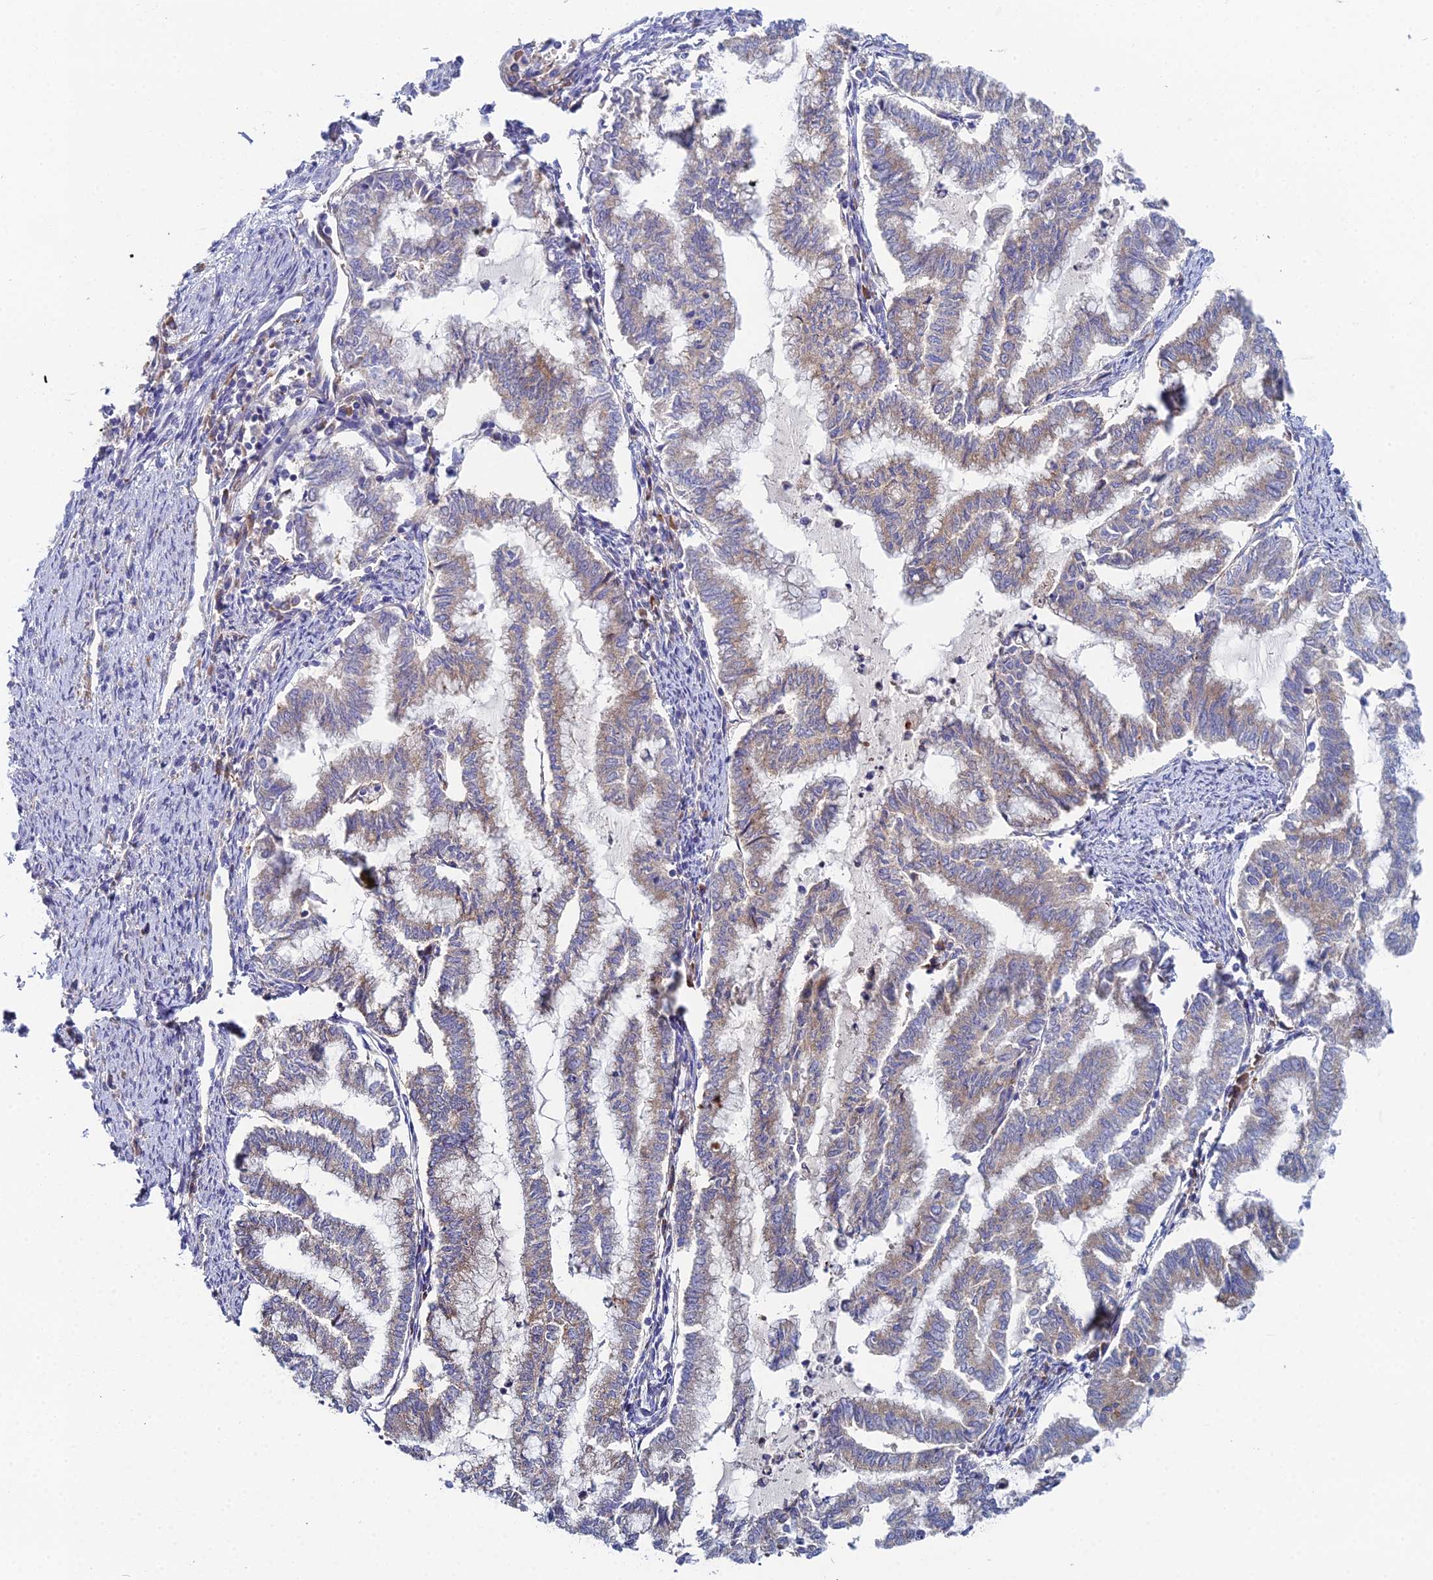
{"staining": {"intensity": "weak", "quantity": "25%-75%", "location": "cytoplasmic/membranous"}, "tissue": "endometrial cancer", "cell_type": "Tumor cells", "image_type": "cancer", "snomed": [{"axis": "morphology", "description": "Adenocarcinoma, NOS"}, {"axis": "topography", "description": "Endometrium"}], "caption": "Immunohistochemistry of endometrial adenocarcinoma exhibits low levels of weak cytoplasmic/membranous staining in about 25%-75% of tumor cells.", "gene": "CLCN3", "patient": {"sex": "female", "age": 79}}